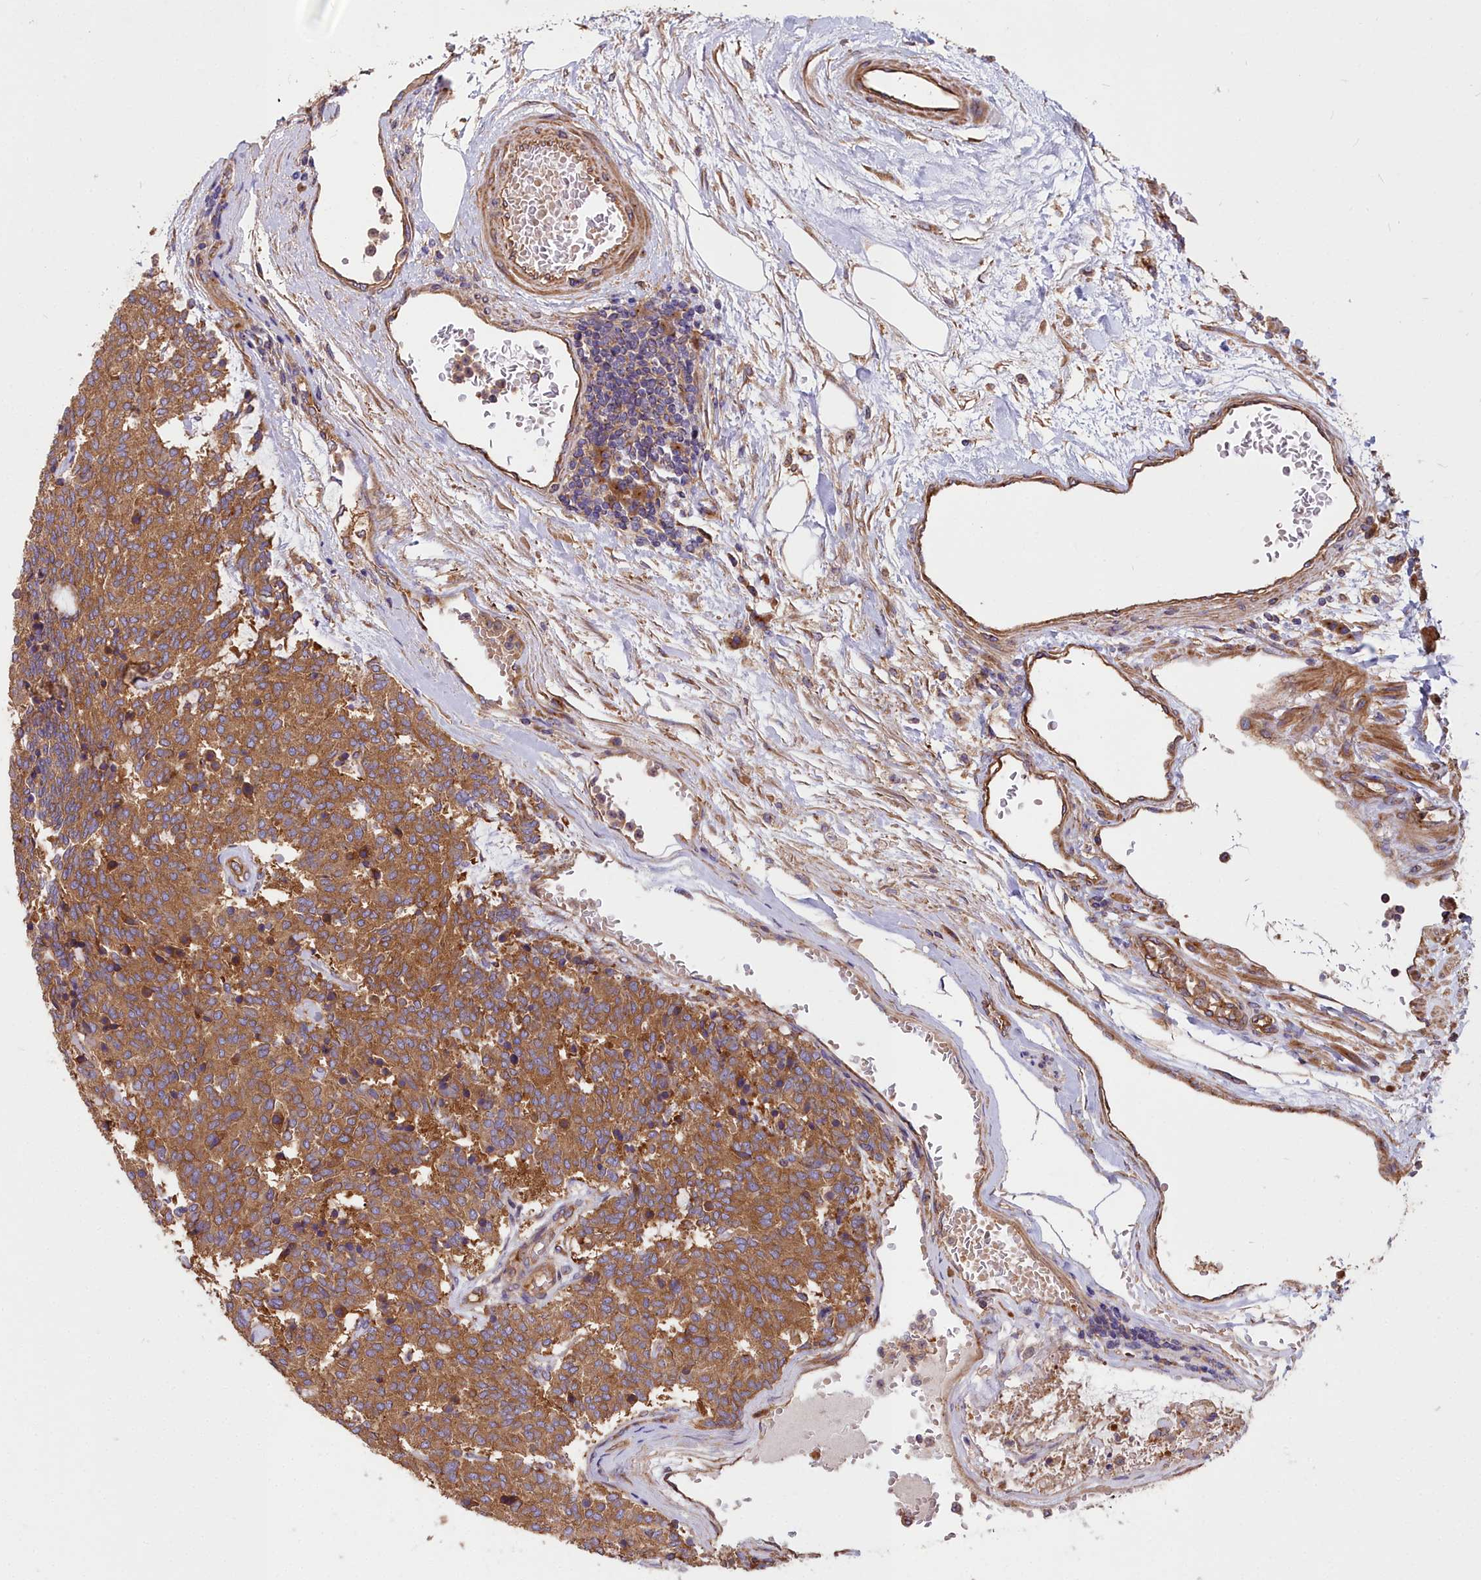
{"staining": {"intensity": "moderate", "quantity": ">75%", "location": "cytoplasmic/membranous"}, "tissue": "carcinoid", "cell_type": "Tumor cells", "image_type": "cancer", "snomed": [{"axis": "morphology", "description": "Carcinoid, malignant, NOS"}, {"axis": "topography", "description": "Pancreas"}], "caption": "The photomicrograph demonstrates a brown stain indicating the presence of a protein in the cytoplasmic/membranous of tumor cells in carcinoid.", "gene": "DCTN3", "patient": {"sex": "female", "age": 54}}